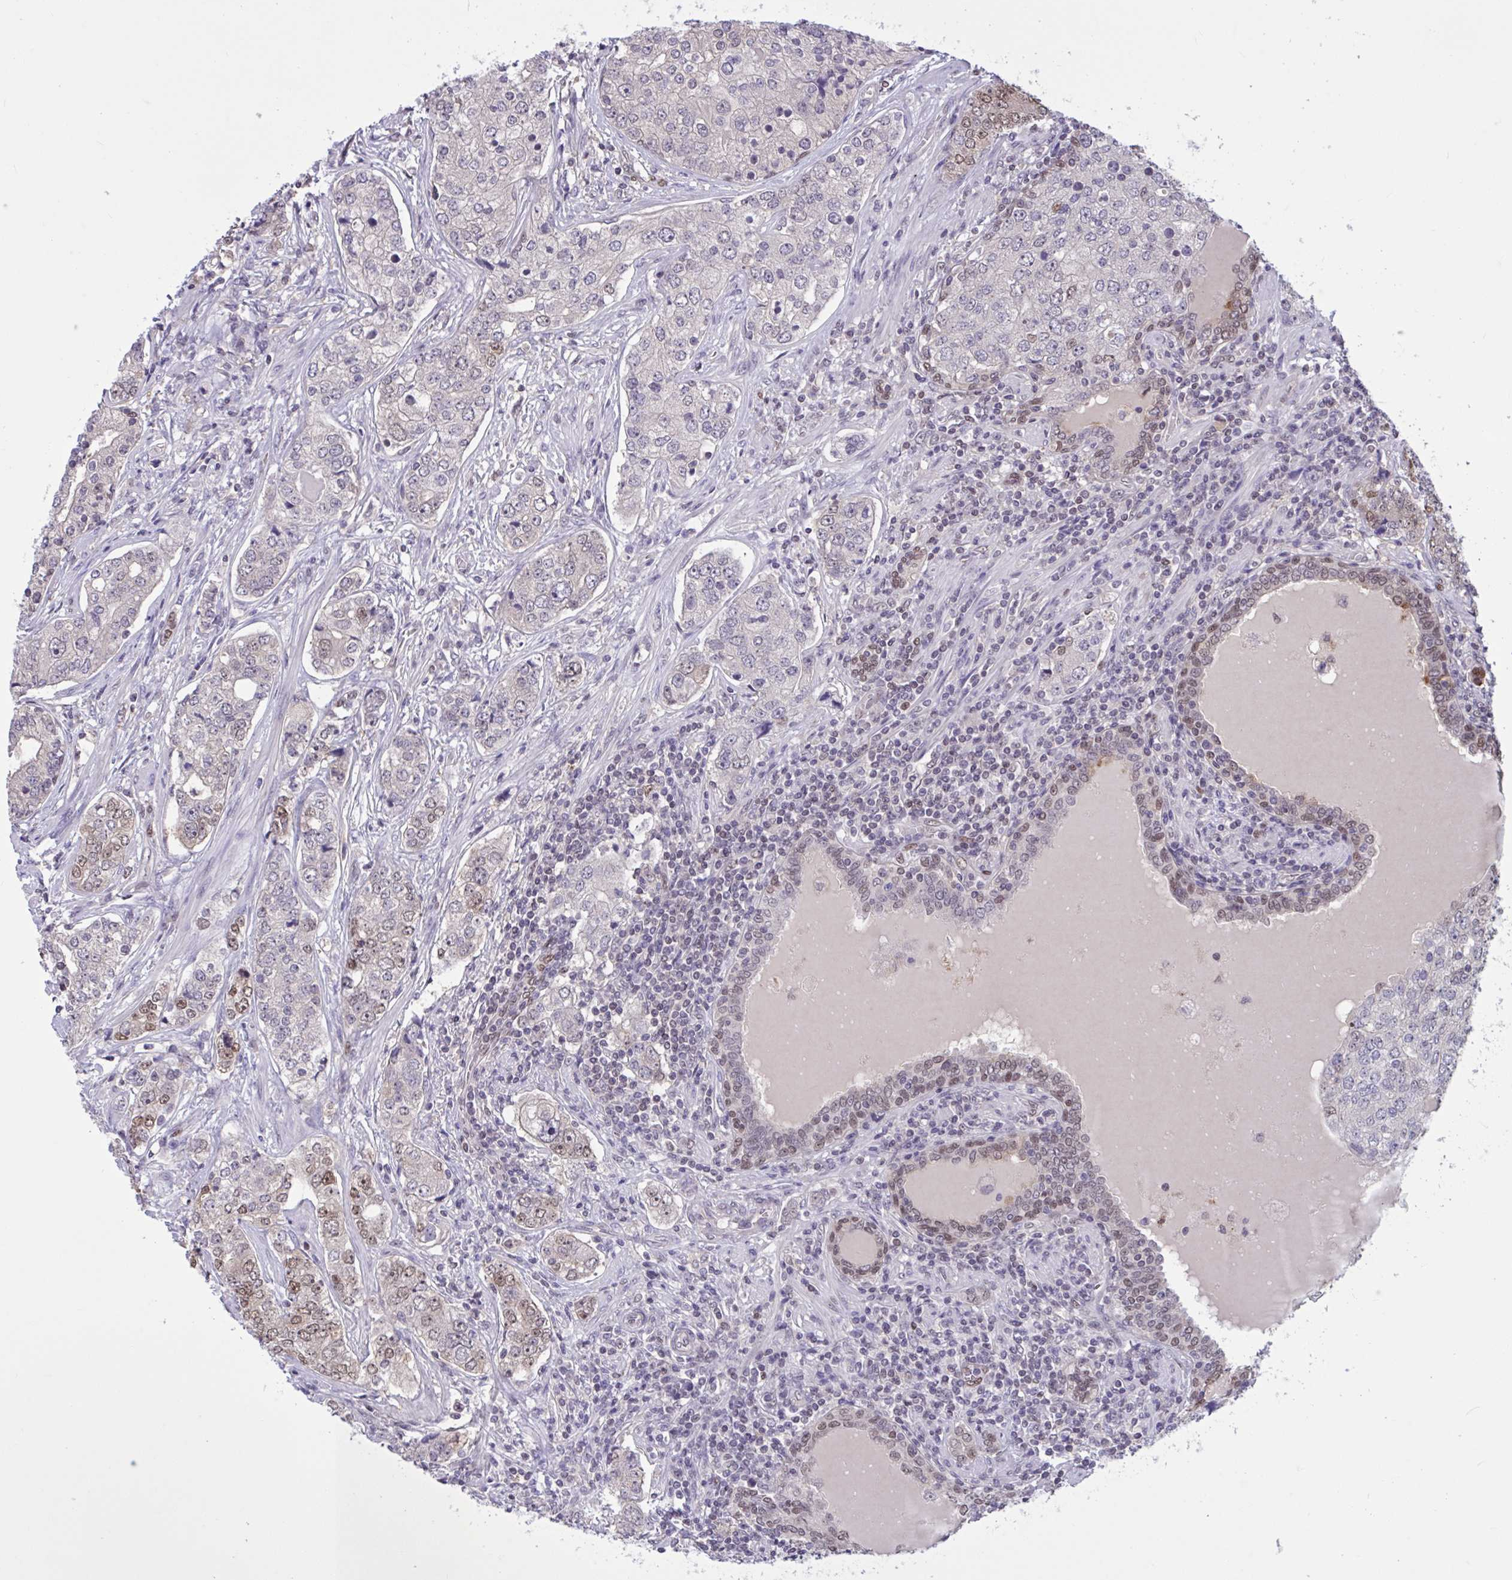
{"staining": {"intensity": "weak", "quantity": "<25%", "location": "nuclear"}, "tissue": "prostate cancer", "cell_type": "Tumor cells", "image_type": "cancer", "snomed": [{"axis": "morphology", "description": "Adenocarcinoma, High grade"}, {"axis": "topography", "description": "Prostate"}], "caption": "This is an IHC image of human prostate cancer. There is no staining in tumor cells.", "gene": "RBL1", "patient": {"sex": "male", "age": 60}}